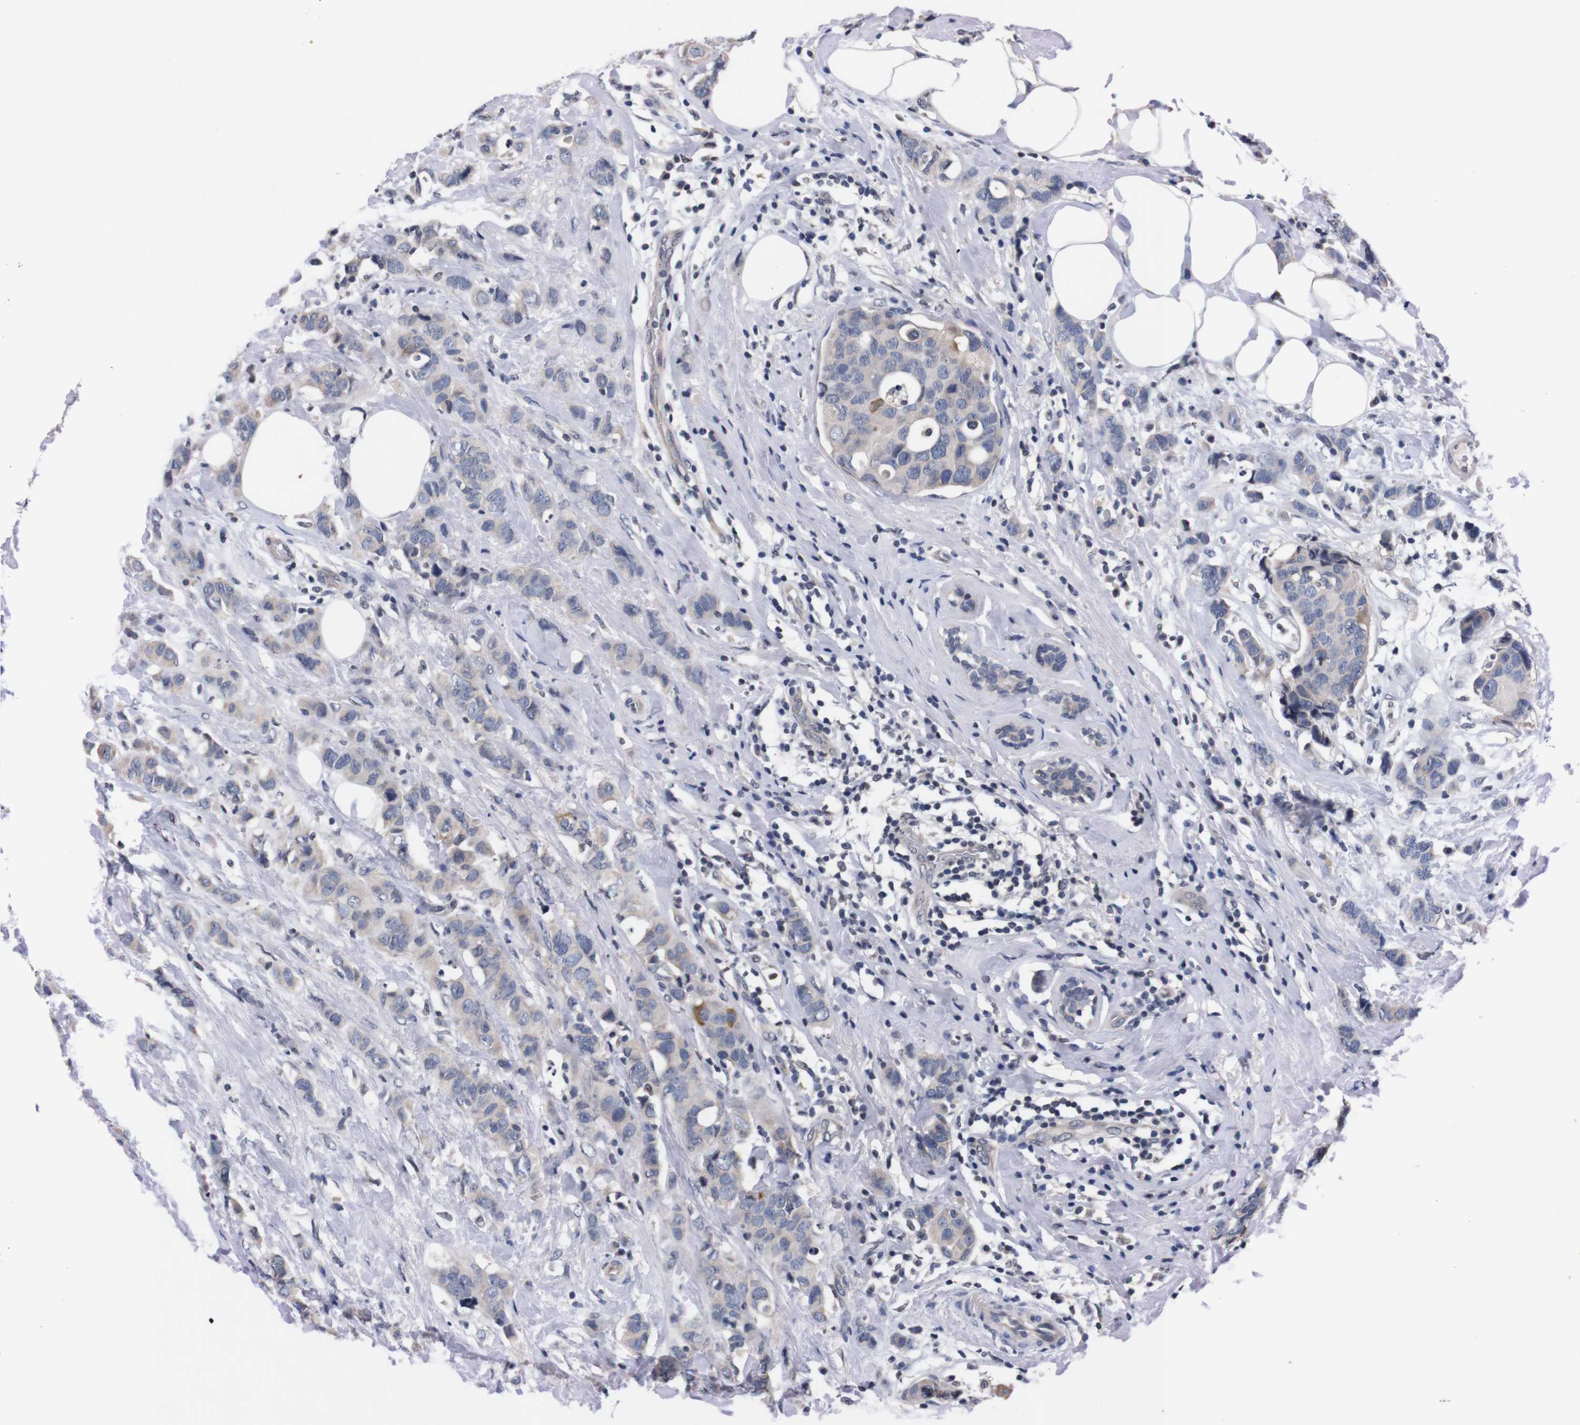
{"staining": {"intensity": "negative", "quantity": "none", "location": "none"}, "tissue": "breast cancer", "cell_type": "Tumor cells", "image_type": "cancer", "snomed": [{"axis": "morphology", "description": "Normal tissue, NOS"}, {"axis": "morphology", "description": "Duct carcinoma"}, {"axis": "topography", "description": "Breast"}], "caption": "Breast cancer (intraductal carcinoma) was stained to show a protein in brown. There is no significant positivity in tumor cells. The staining is performed using DAB brown chromogen with nuclei counter-stained in using hematoxylin.", "gene": "TNFRSF21", "patient": {"sex": "female", "age": 50}}